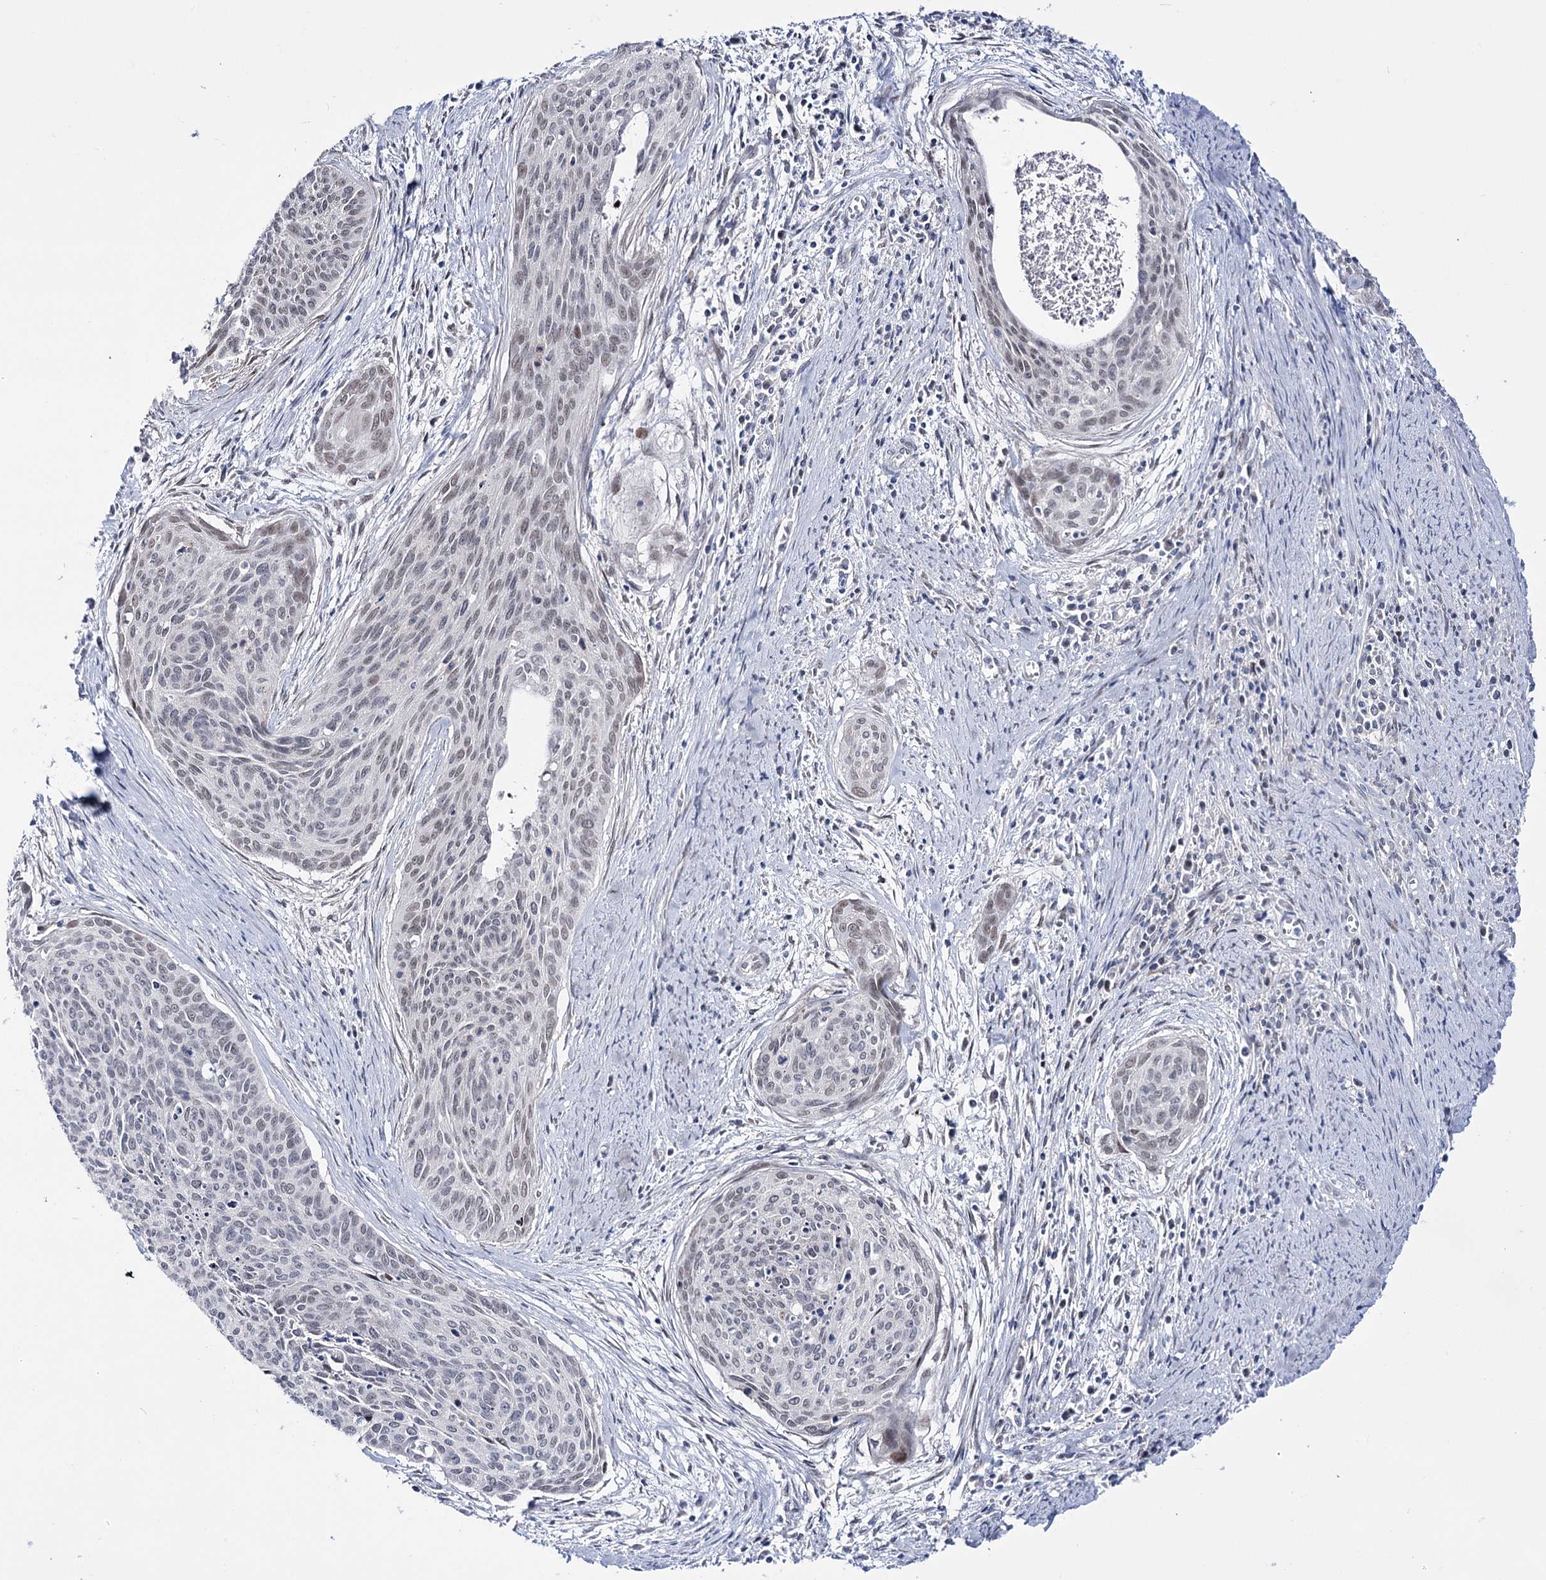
{"staining": {"intensity": "weak", "quantity": "<25%", "location": "nuclear"}, "tissue": "cervical cancer", "cell_type": "Tumor cells", "image_type": "cancer", "snomed": [{"axis": "morphology", "description": "Squamous cell carcinoma, NOS"}, {"axis": "topography", "description": "Cervix"}], "caption": "Tumor cells show no significant expression in cervical cancer (squamous cell carcinoma).", "gene": "RBM15B", "patient": {"sex": "female", "age": 55}}